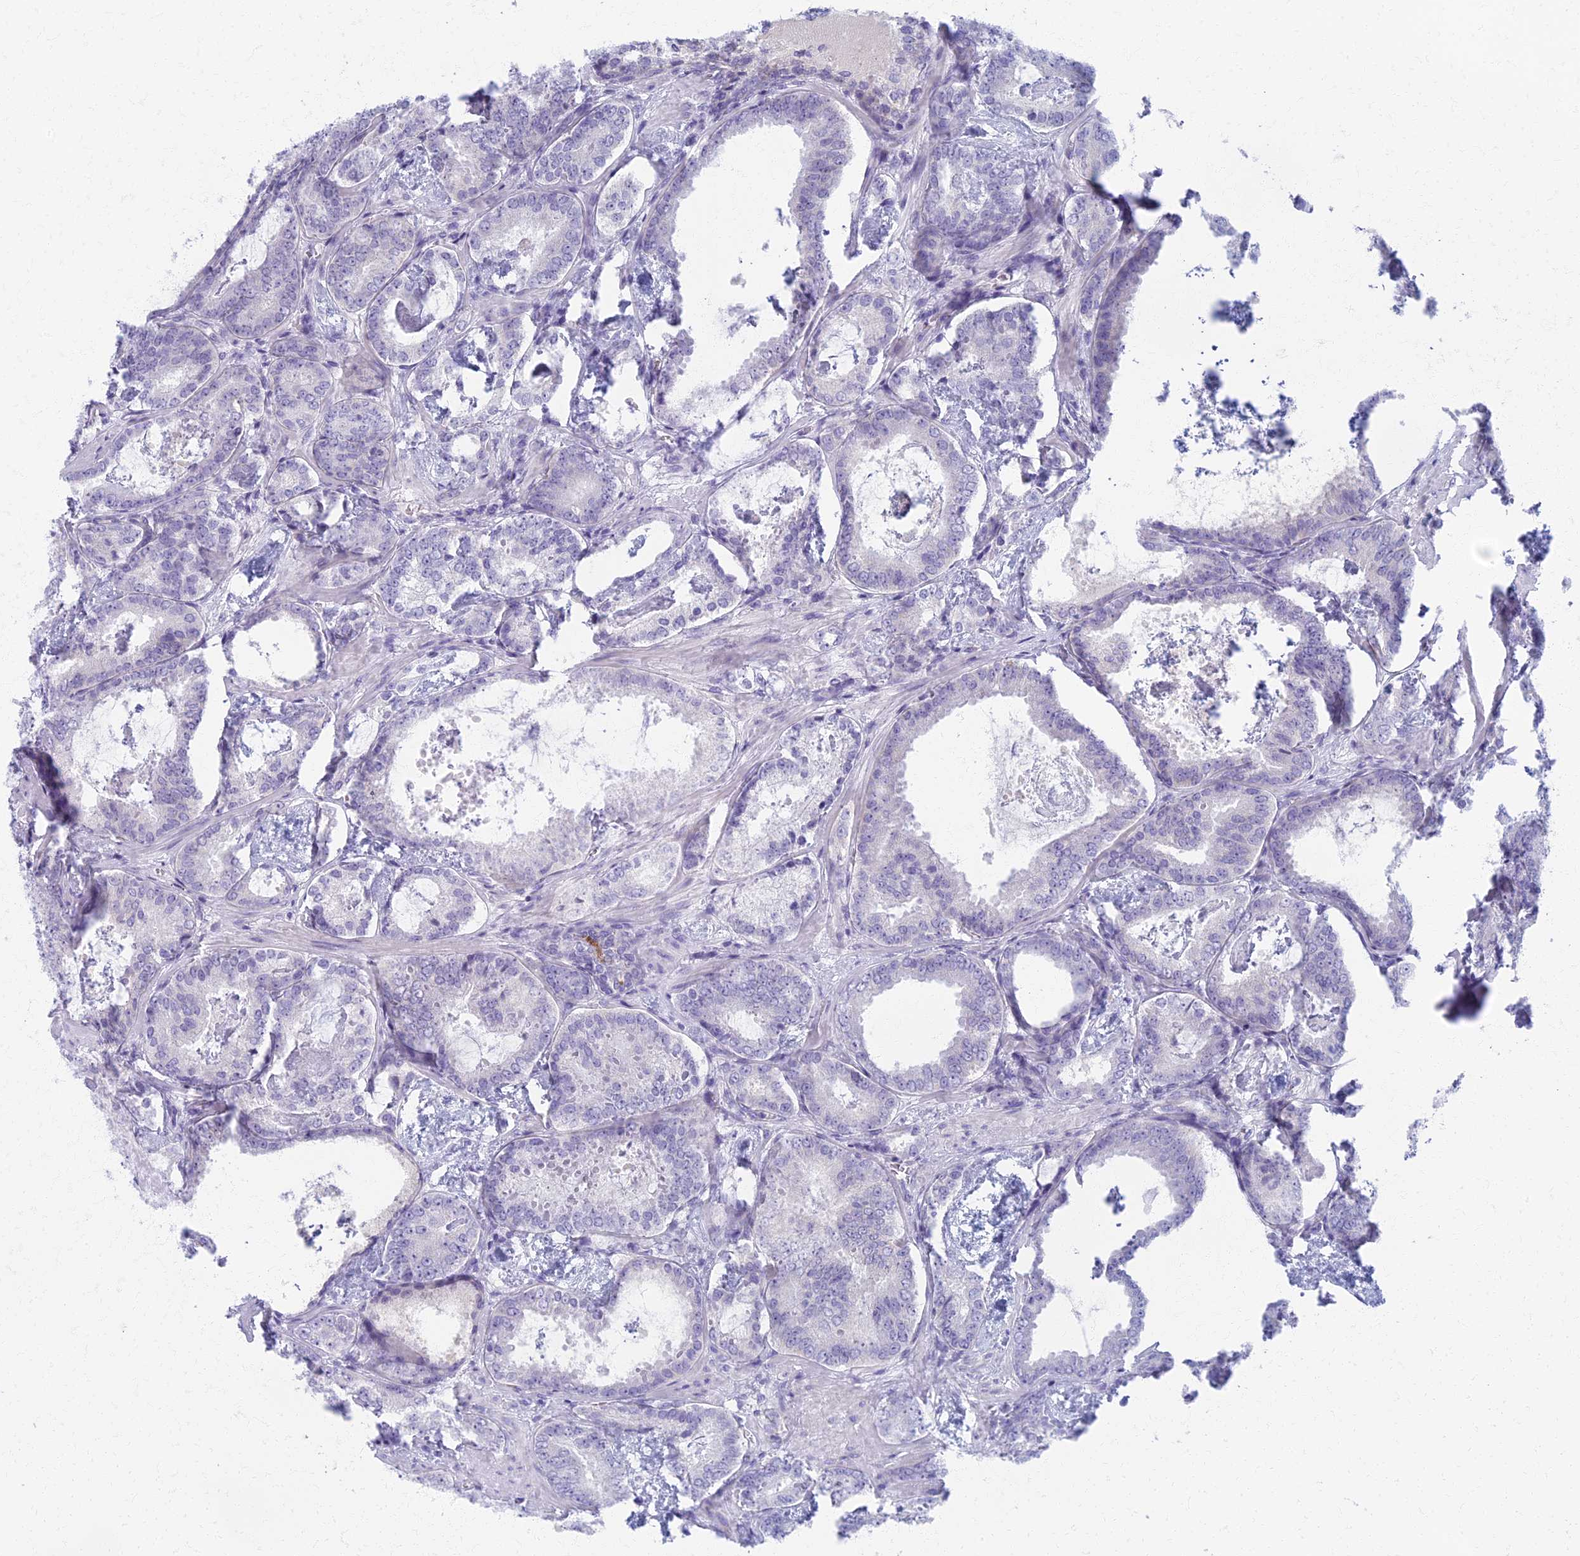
{"staining": {"intensity": "negative", "quantity": "none", "location": "none"}, "tissue": "prostate cancer", "cell_type": "Tumor cells", "image_type": "cancer", "snomed": [{"axis": "morphology", "description": "Adenocarcinoma, Low grade"}, {"axis": "topography", "description": "Prostate"}], "caption": "The image displays no staining of tumor cells in prostate cancer (adenocarcinoma (low-grade)).", "gene": "AP4E1", "patient": {"sex": "male", "age": 60}}